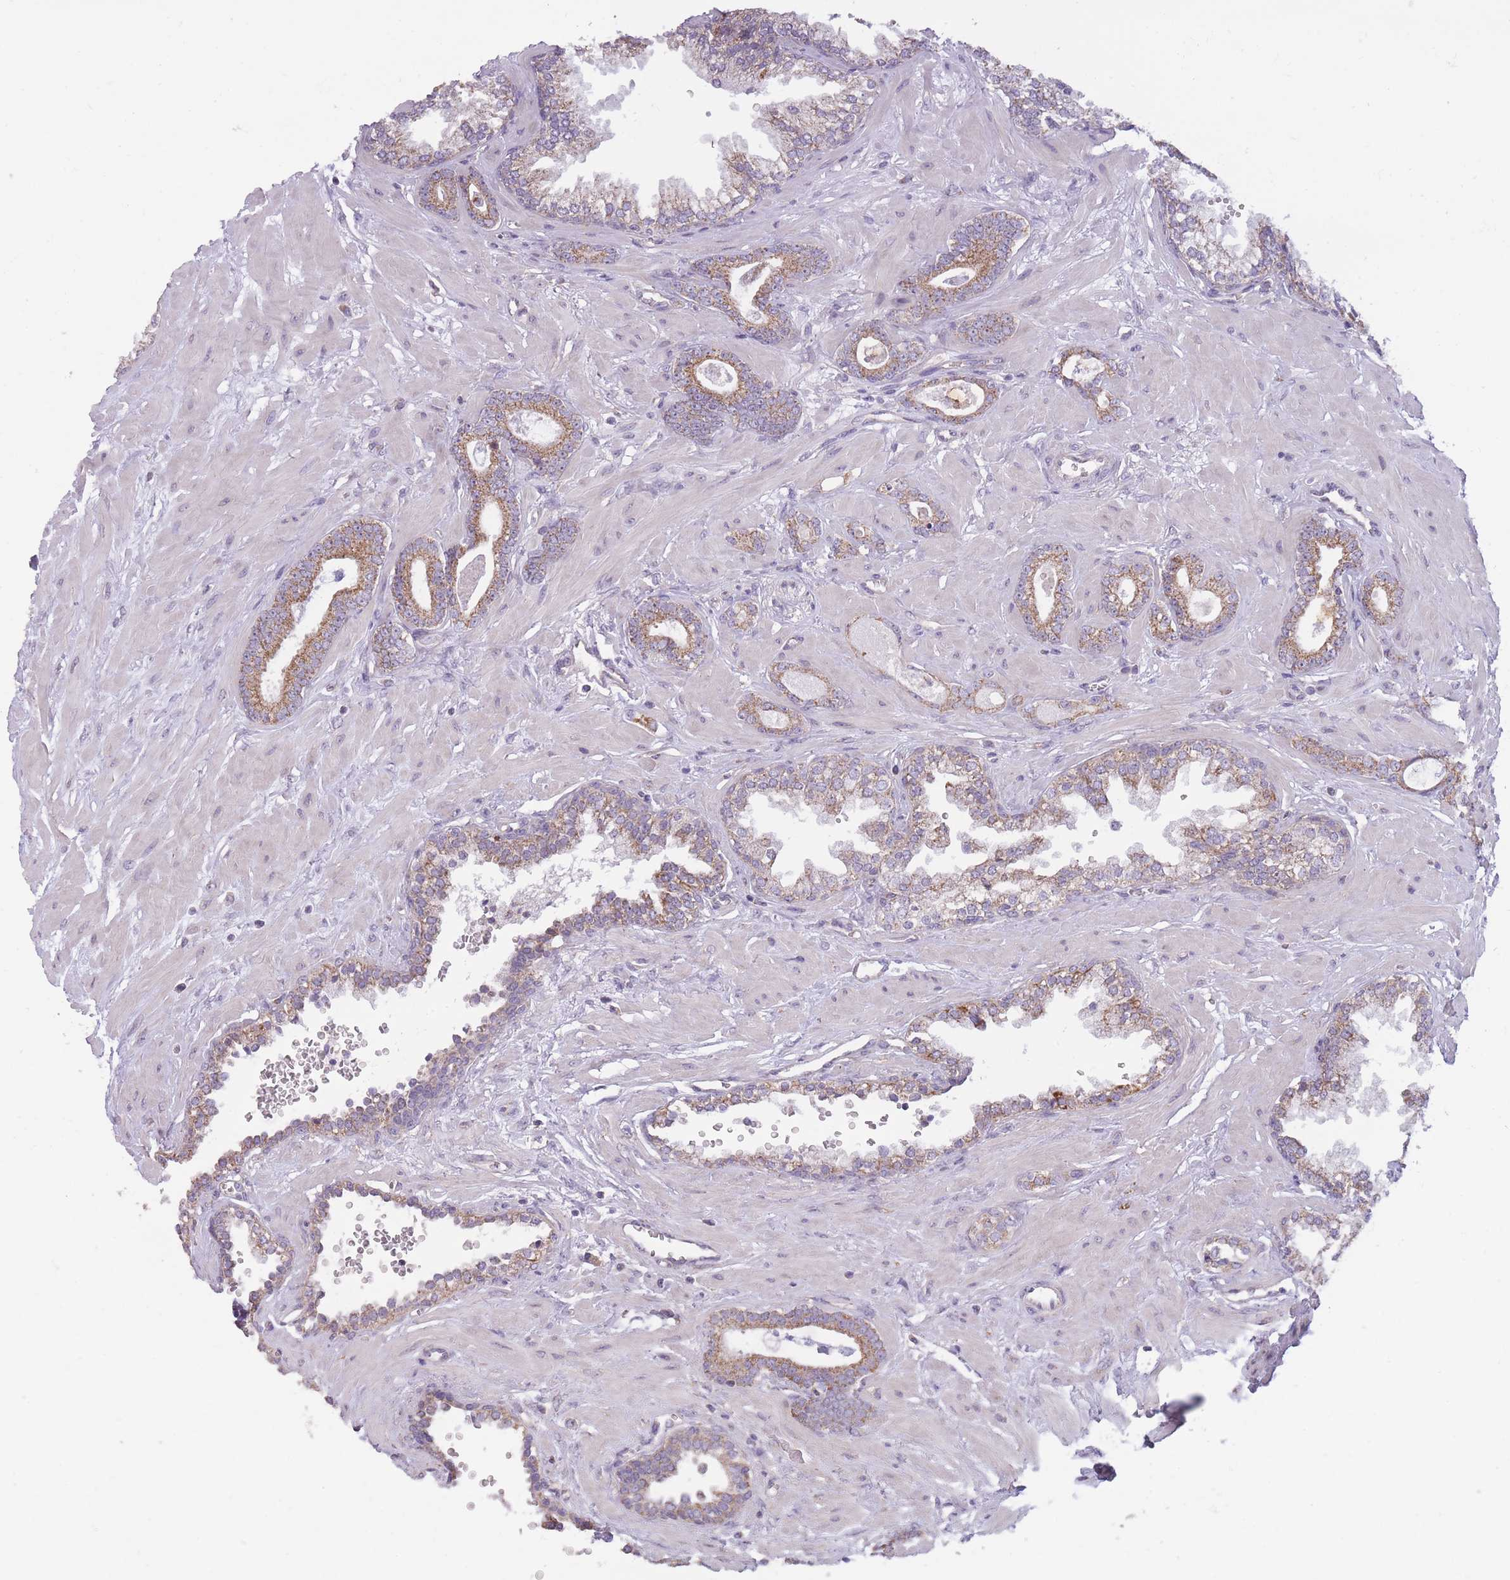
{"staining": {"intensity": "moderate", "quantity": ">75%", "location": "cytoplasmic/membranous"}, "tissue": "prostate cancer", "cell_type": "Tumor cells", "image_type": "cancer", "snomed": [{"axis": "morphology", "description": "Adenocarcinoma, Low grade"}, {"axis": "topography", "description": "Prostate"}], "caption": "Moderate cytoplasmic/membranous protein expression is appreciated in about >75% of tumor cells in adenocarcinoma (low-grade) (prostate). (DAB (3,3'-diaminobenzidine) IHC, brown staining for protein, blue staining for nuclei).", "gene": "MRPS18C", "patient": {"sex": "male", "age": 60}}